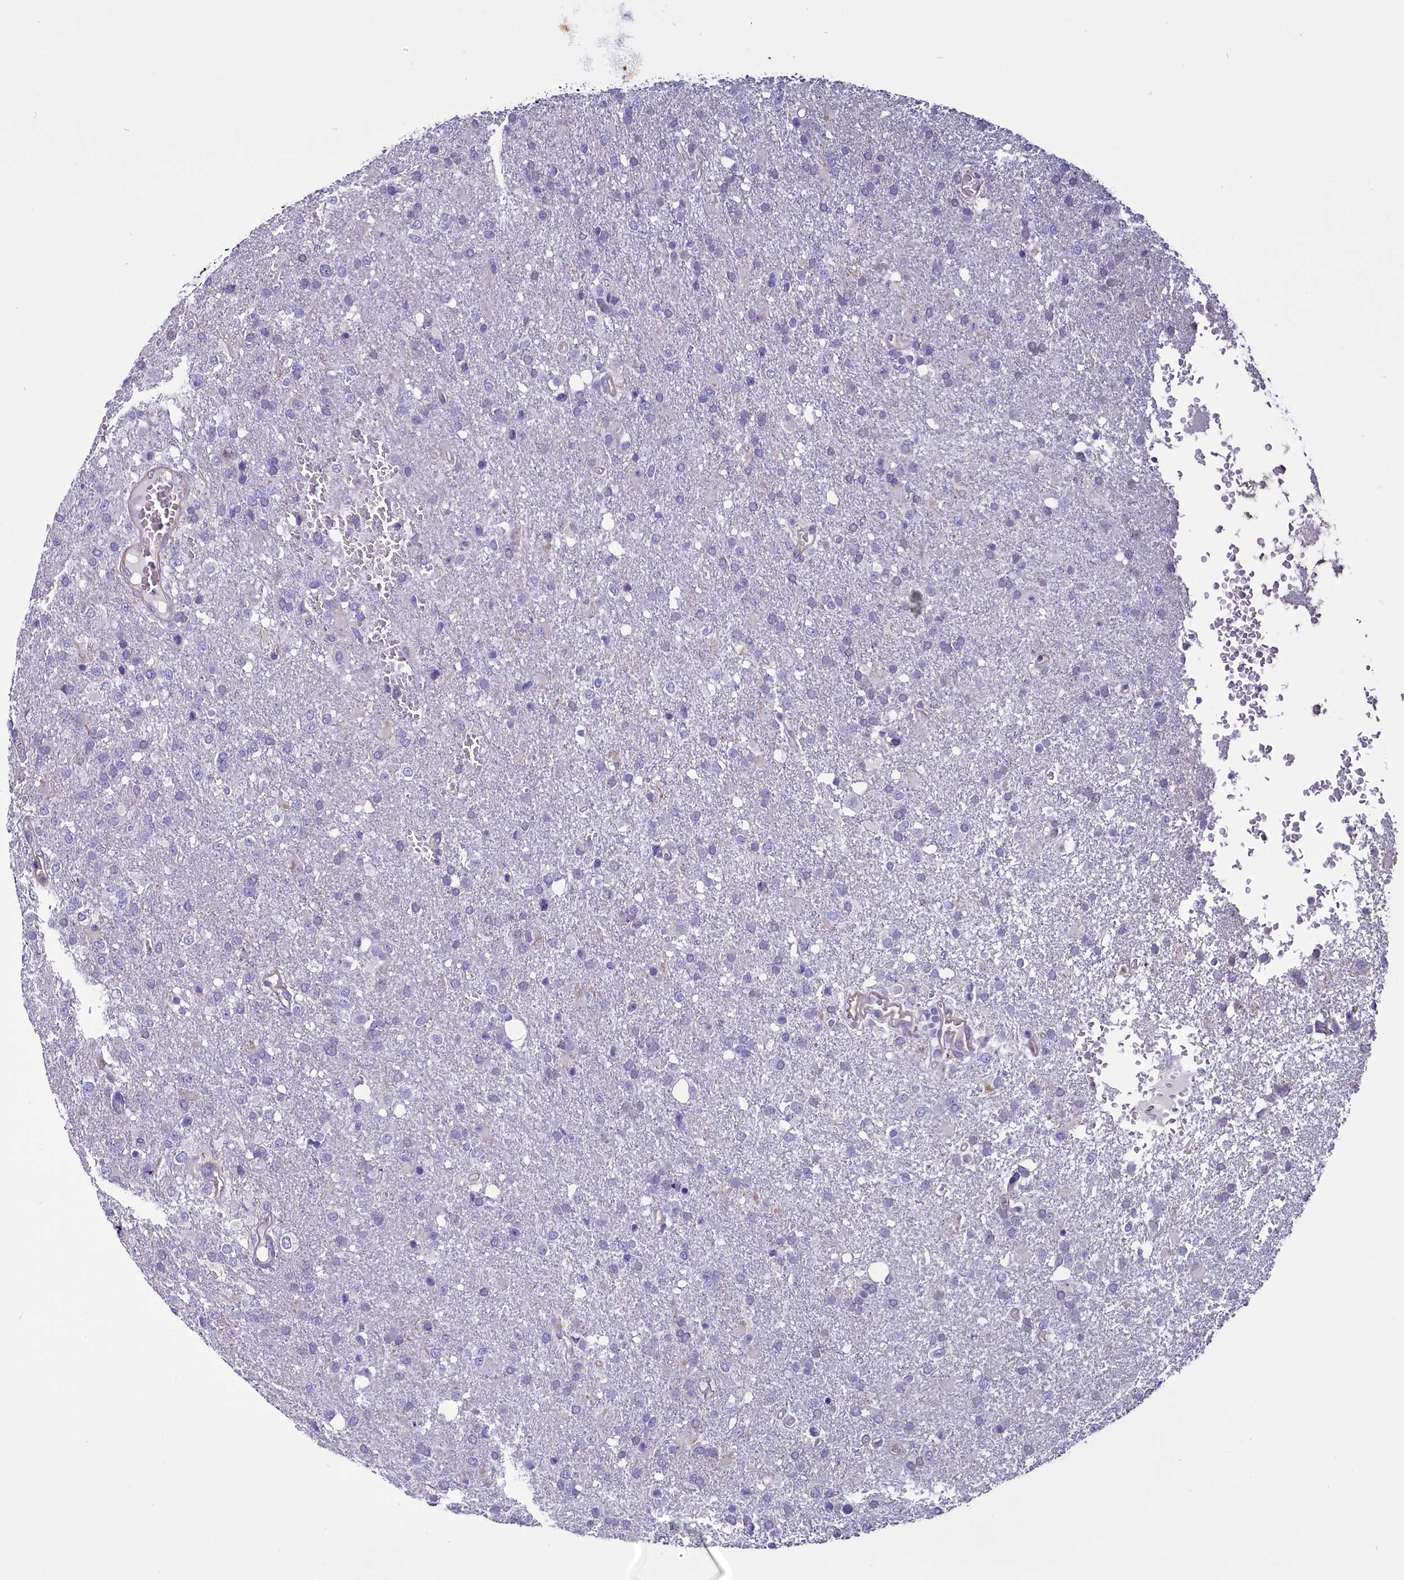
{"staining": {"intensity": "negative", "quantity": "none", "location": "none"}, "tissue": "glioma", "cell_type": "Tumor cells", "image_type": "cancer", "snomed": [{"axis": "morphology", "description": "Glioma, malignant, High grade"}, {"axis": "topography", "description": "Brain"}], "caption": "High power microscopy histopathology image of an immunohistochemistry (IHC) micrograph of malignant high-grade glioma, revealing no significant staining in tumor cells.", "gene": "PDILT", "patient": {"sex": "female", "age": 74}}